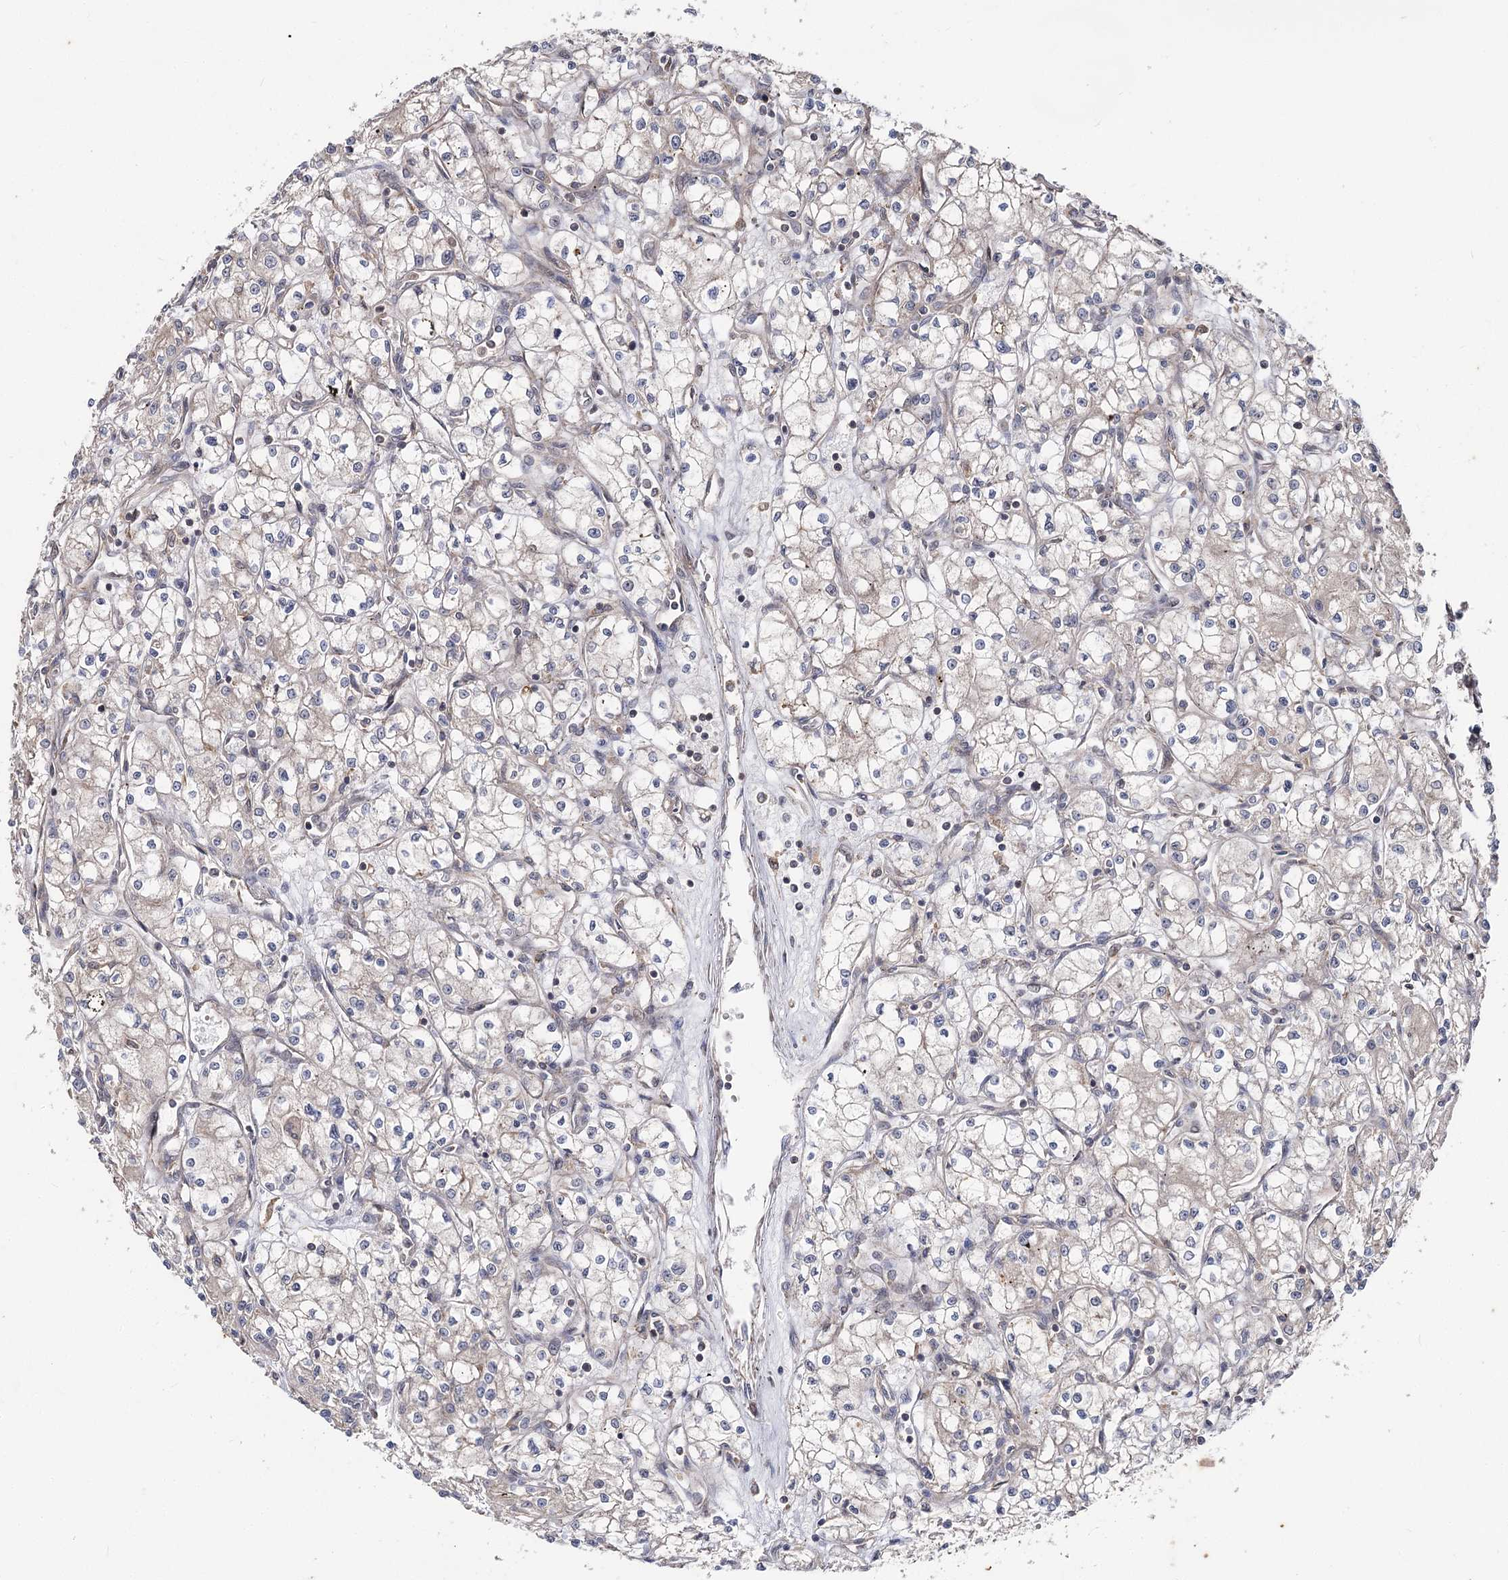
{"staining": {"intensity": "negative", "quantity": "none", "location": "none"}, "tissue": "renal cancer", "cell_type": "Tumor cells", "image_type": "cancer", "snomed": [{"axis": "morphology", "description": "Adenocarcinoma, NOS"}, {"axis": "topography", "description": "Kidney"}], "caption": "IHC photomicrograph of renal cancer (adenocarcinoma) stained for a protein (brown), which shows no positivity in tumor cells.", "gene": "MINDY3", "patient": {"sex": "male", "age": 59}}